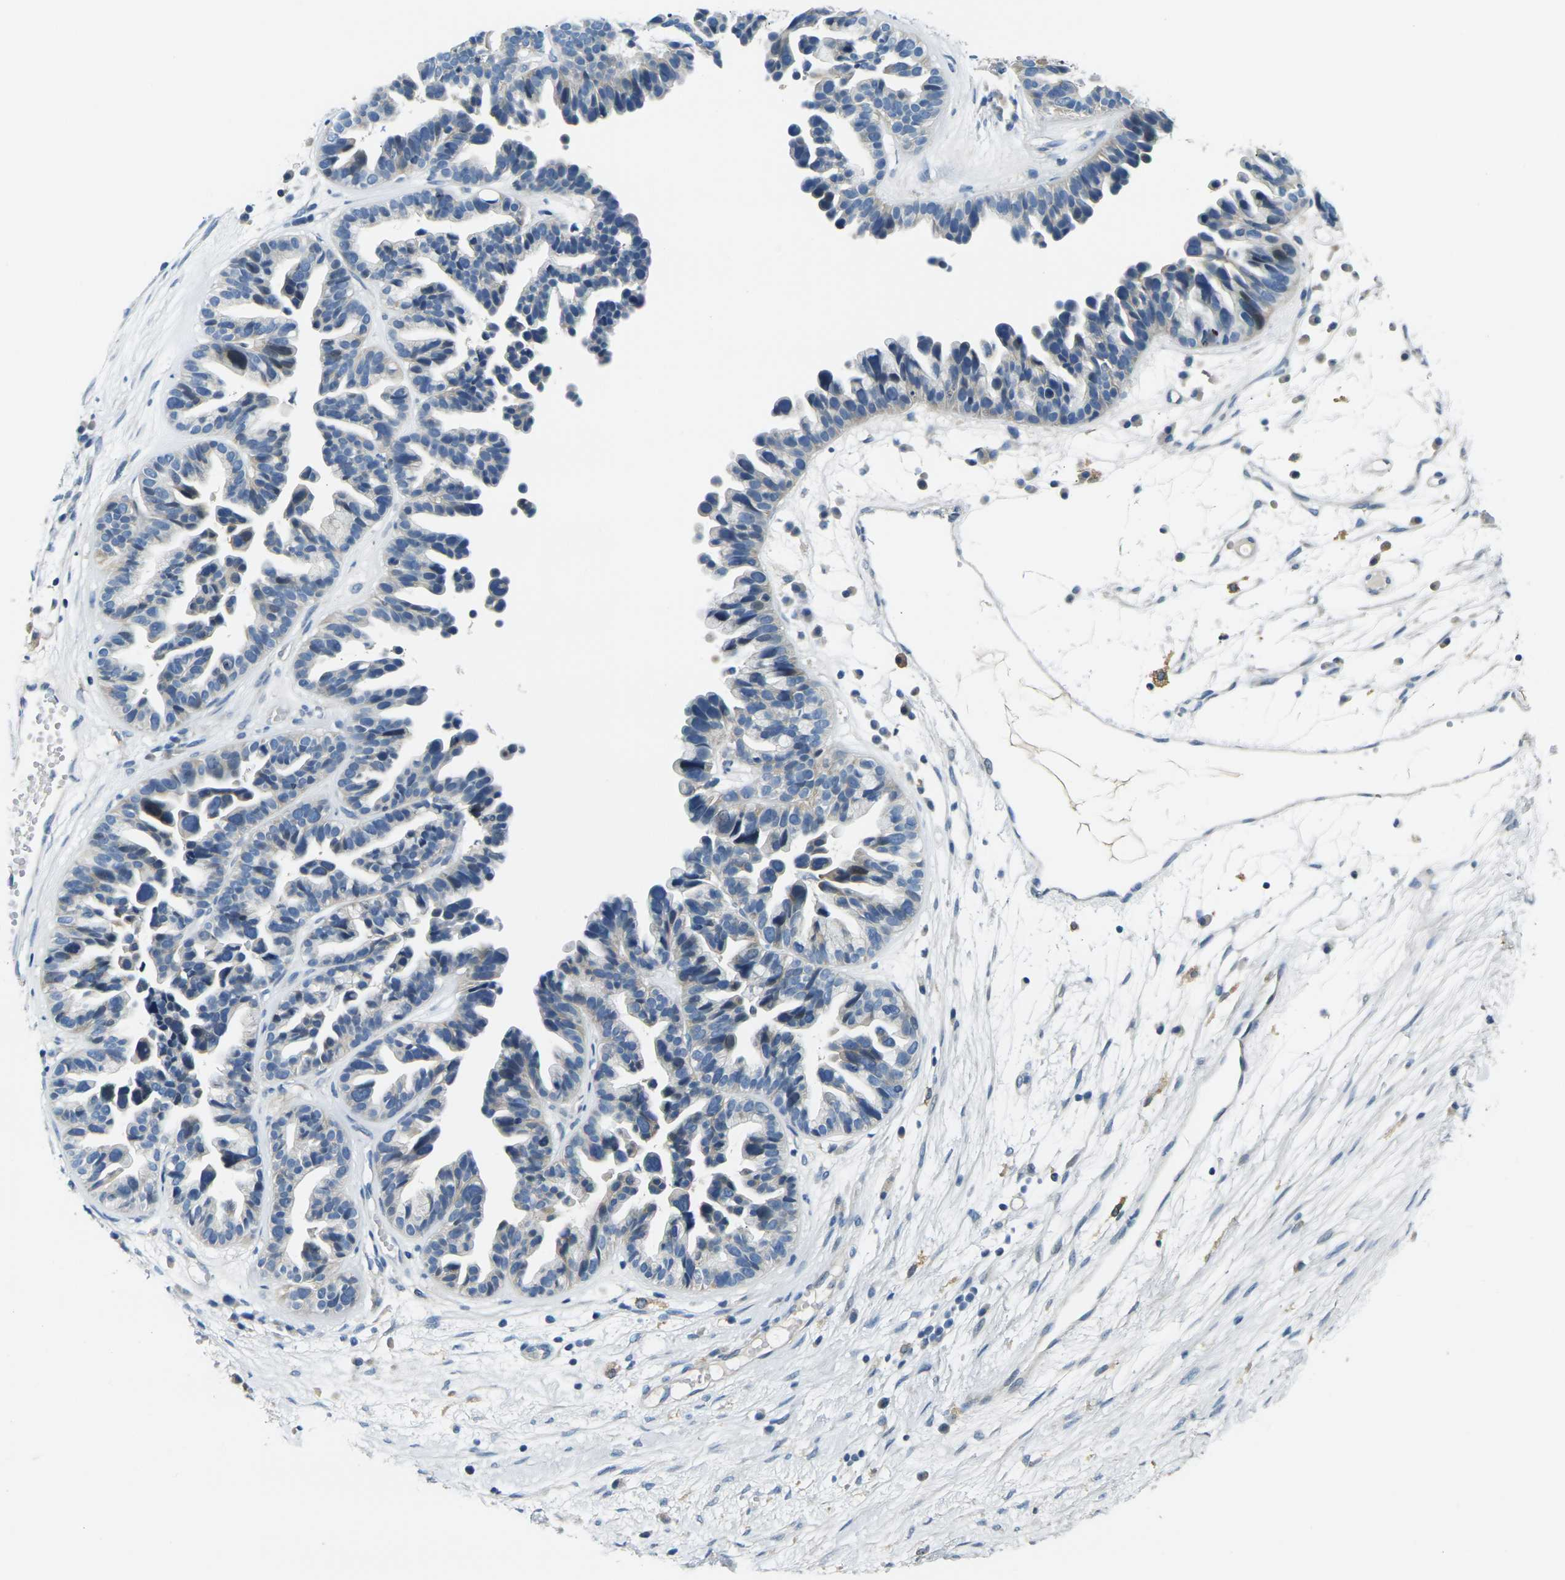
{"staining": {"intensity": "weak", "quantity": "25%-75%", "location": "cytoplasmic/membranous"}, "tissue": "ovarian cancer", "cell_type": "Tumor cells", "image_type": "cancer", "snomed": [{"axis": "morphology", "description": "Cystadenocarcinoma, serous, NOS"}, {"axis": "topography", "description": "Ovary"}], "caption": "A brown stain labels weak cytoplasmic/membranous staining of a protein in human ovarian cancer (serous cystadenocarcinoma) tumor cells. Nuclei are stained in blue.", "gene": "SHISAL2B", "patient": {"sex": "female", "age": 56}}